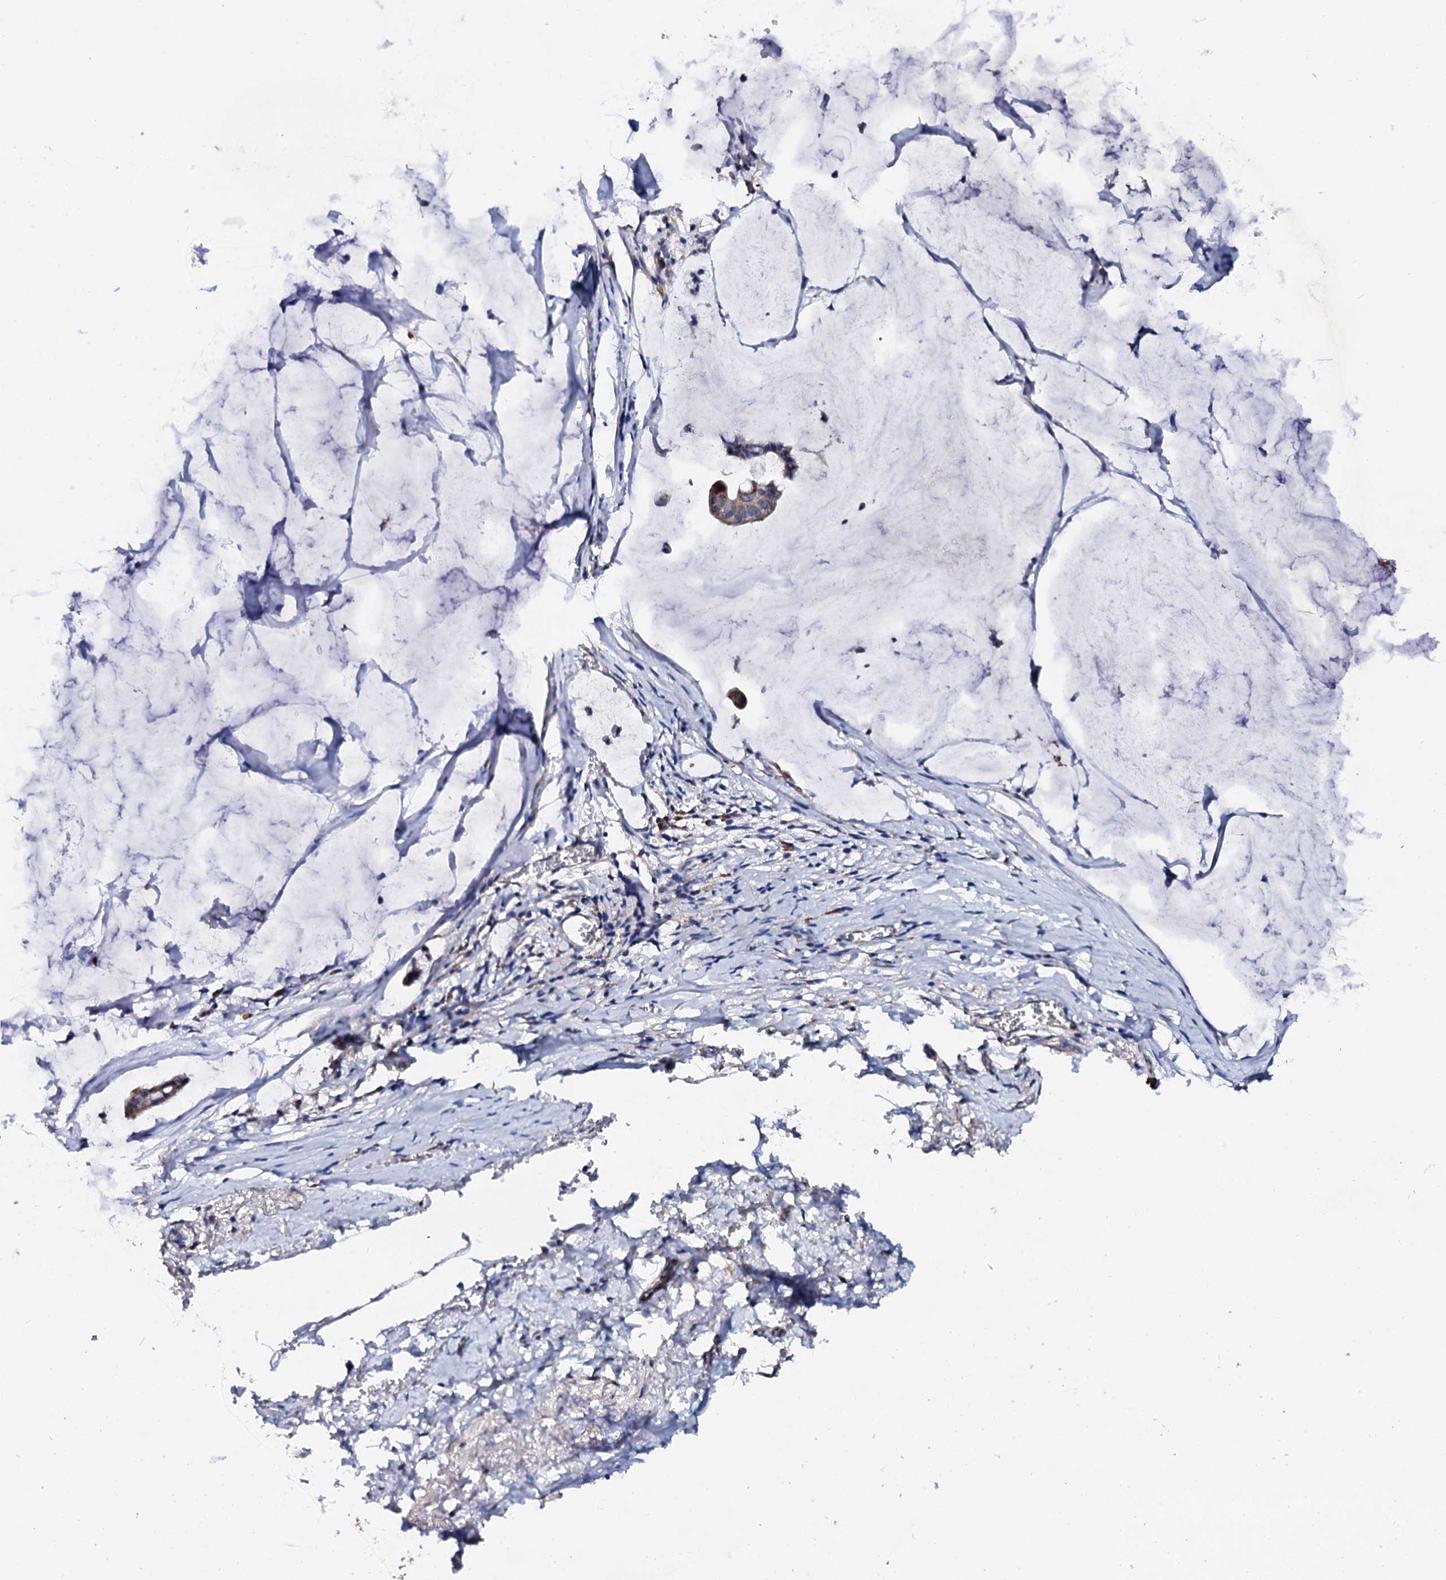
{"staining": {"intensity": "weak", "quantity": ">75%", "location": "cytoplasmic/membranous"}, "tissue": "ovarian cancer", "cell_type": "Tumor cells", "image_type": "cancer", "snomed": [{"axis": "morphology", "description": "Cystadenocarcinoma, mucinous, NOS"}, {"axis": "topography", "description": "Ovary"}], "caption": "This image reveals ovarian cancer (mucinous cystadenocarcinoma) stained with IHC to label a protein in brown. The cytoplasmic/membranous of tumor cells show weak positivity for the protein. Nuclei are counter-stained blue.", "gene": "NUP58", "patient": {"sex": "female", "age": 73}}